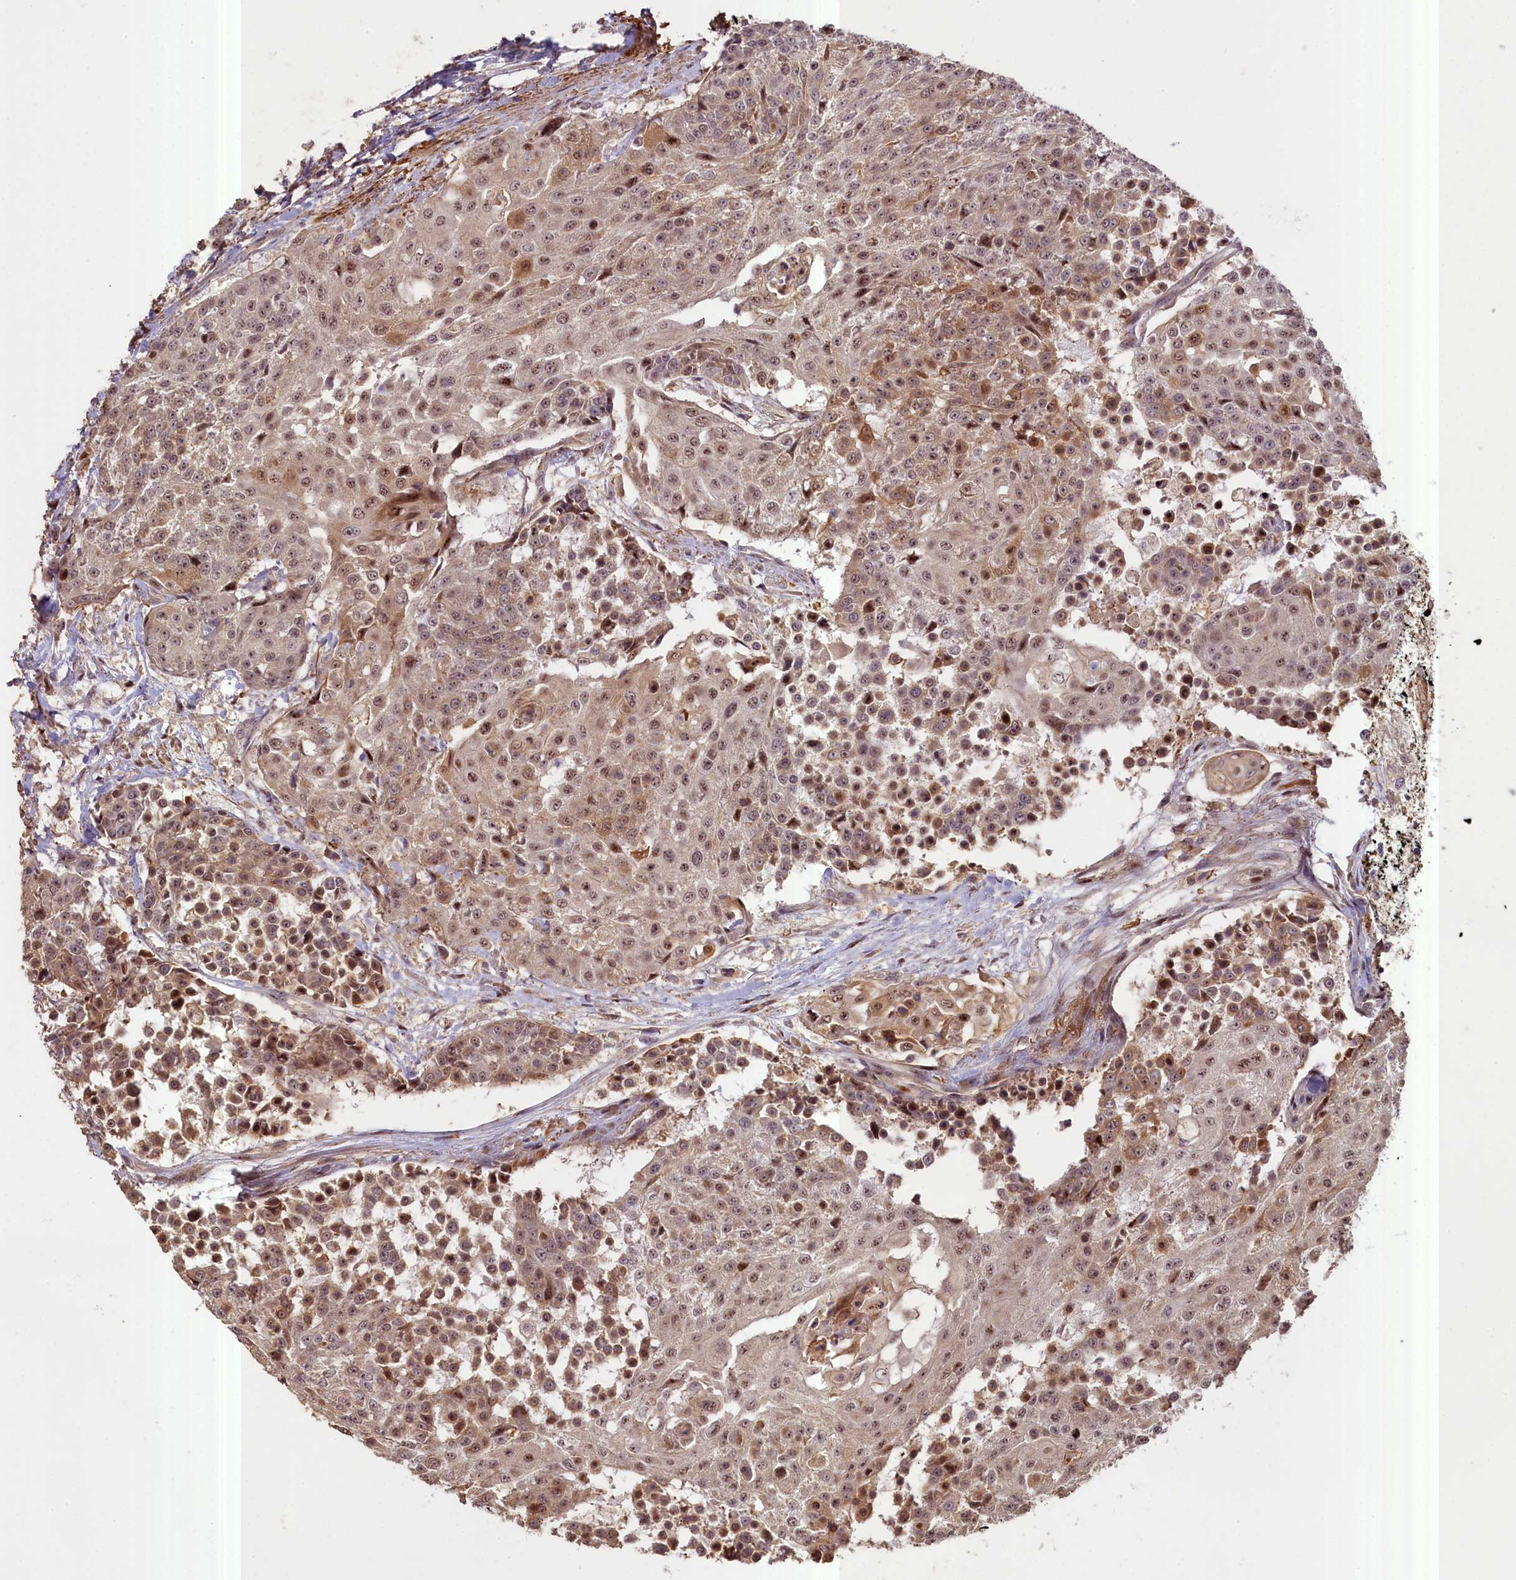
{"staining": {"intensity": "moderate", "quantity": ">75%", "location": "cytoplasmic/membranous,nuclear"}, "tissue": "urothelial cancer", "cell_type": "Tumor cells", "image_type": "cancer", "snomed": [{"axis": "morphology", "description": "Urothelial carcinoma, High grade"}, {"axis": "topography", "description": "Urinary bladder"}], "caption": "Protein expression analysis of urothelial cancer reveals moderate cytoplasmic/membranous and nuclear positivity in approximately >75% of tumor cells. The protein of interest is stained brown, and the nuclei are stained in blue (DAB IHC with brightfield microscopy, high magnification).", "gene": "FUZ", "patient": {"sex": "female", "age": 63}}